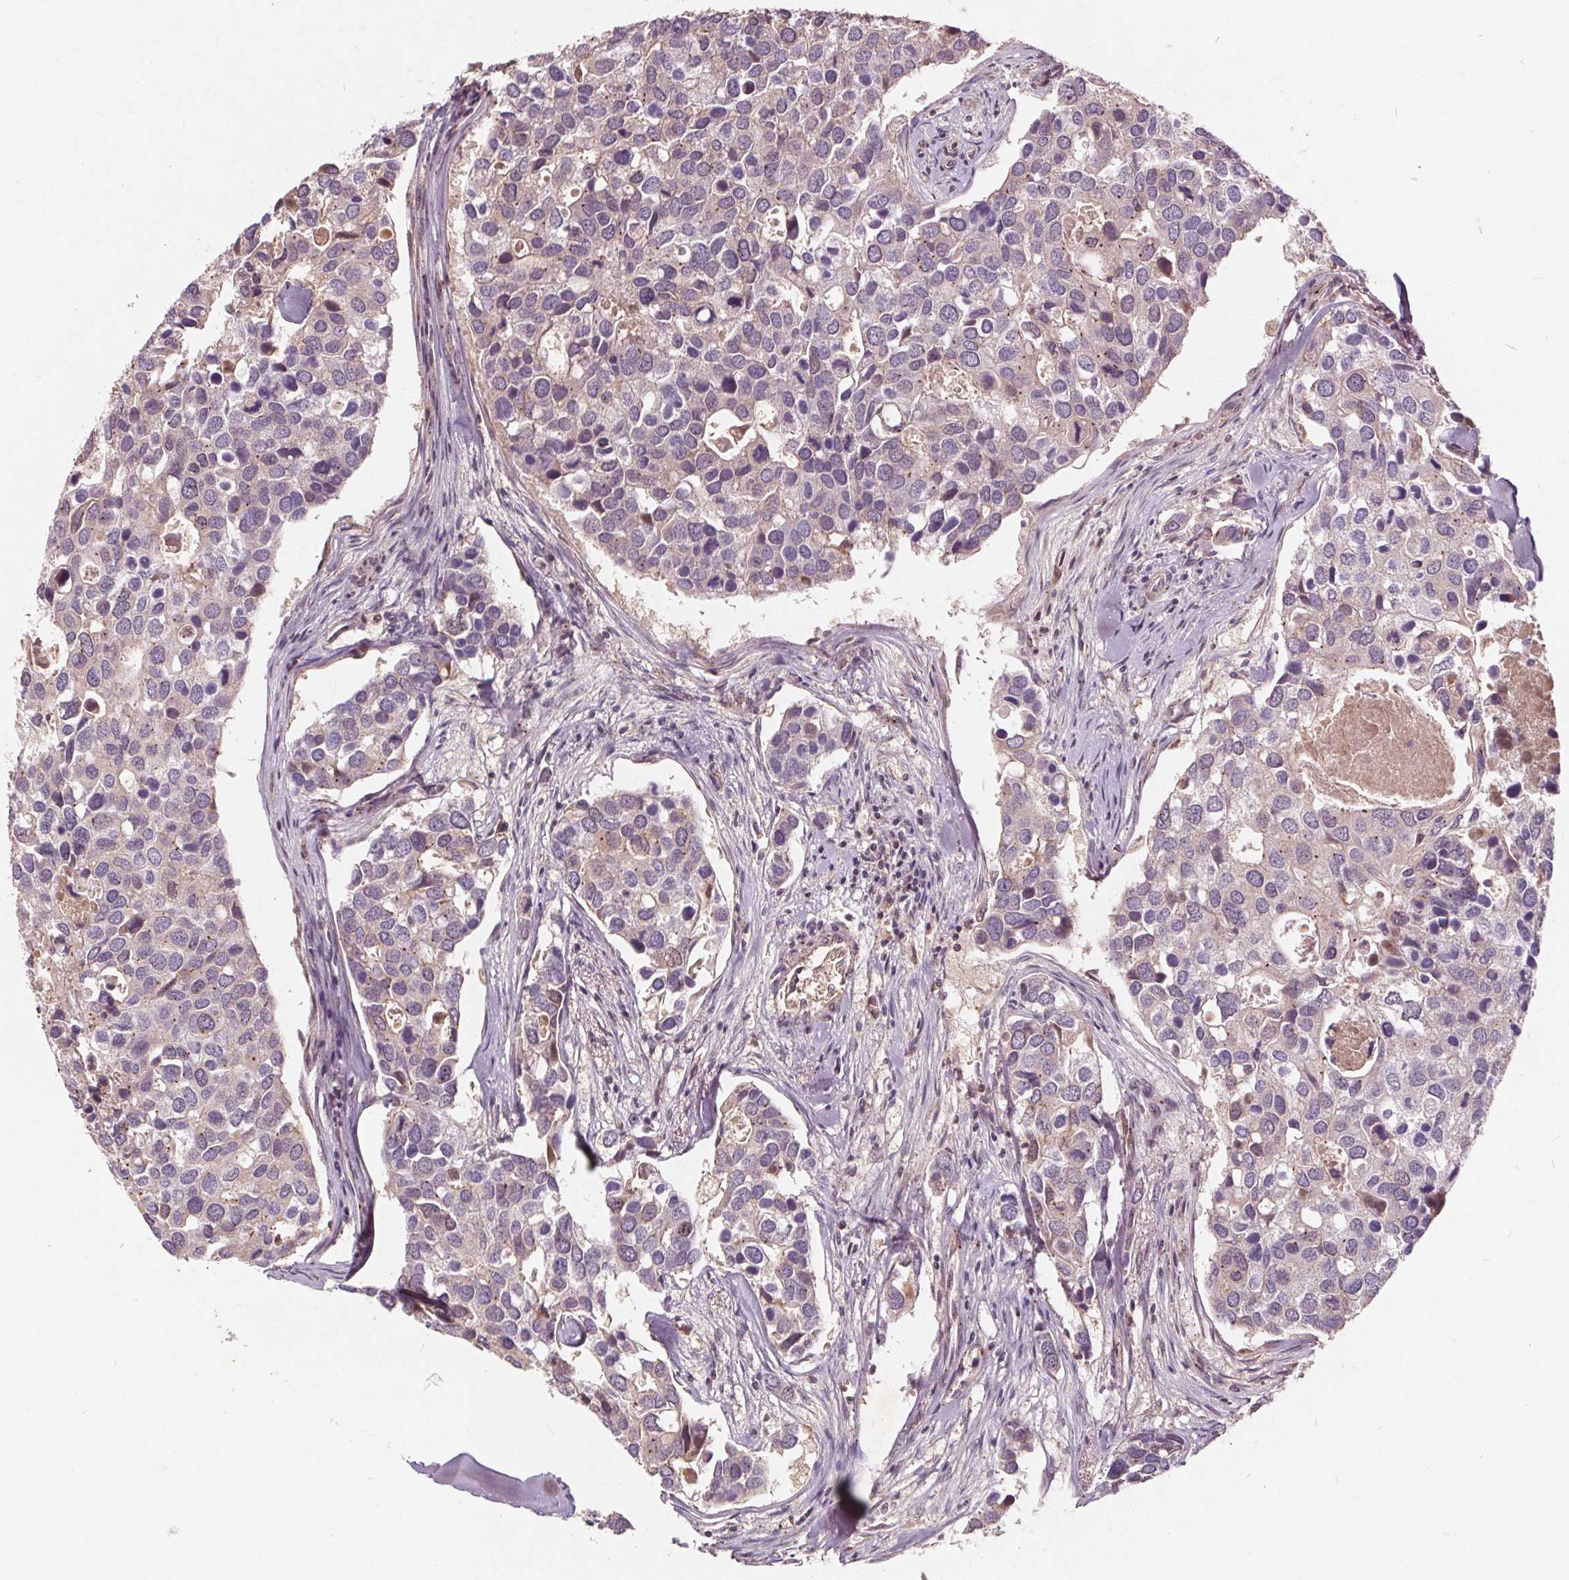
{"staining": {"intensity": "negative", "quantity": "none", "location": "none"}, "tissue": "breast cancer", "cell_type": "Tumor cells", "image_type": "cancer", "snomed": [{"axis": "morphology", "description": "Duct carcinoma"}, {"axis": "topography", "description": "Breast"}], "caption": "Immunohistochemical staining of breast cancer (intraductal carcinoma) shows no significant expression in tumor cells.", "gene": "CSNK1G2", "patient": {"sex": "female", "age": 83}}